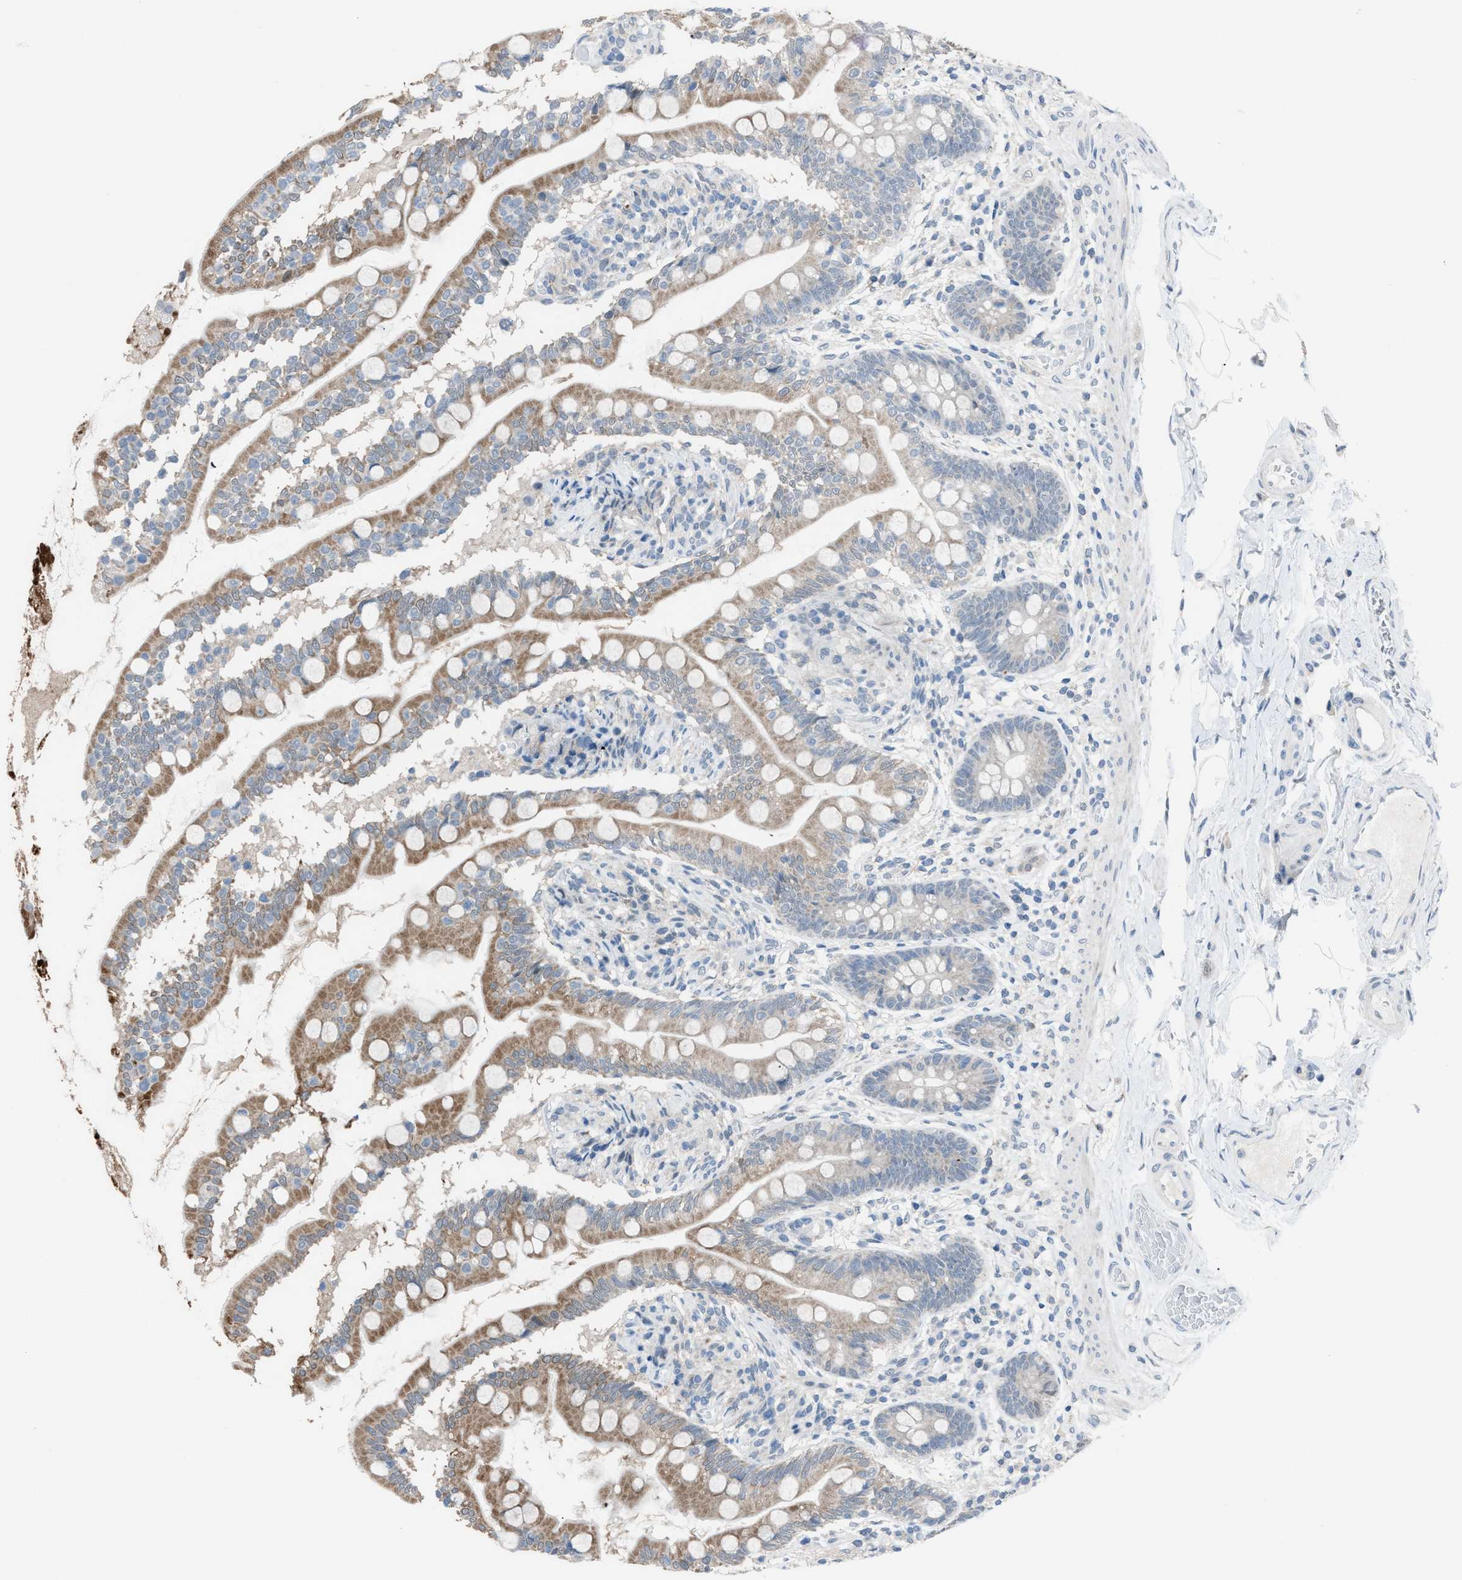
{"staining": {"intensity": "moderate", "quantity": "25%-75%", "location": "cytoplasmic/membranous"}, "tissue": "small intestine", "cell_type": "Glandular cells", "image_type": "normal", "snomed": [{"axis": "morphology", "description": "Normal tissue, NOS"}, {"axis": "topography", "description": "Small intestine"}], "caption": "The histopathology image reveals immunohistochemical staining of normal small intestine. There is moderate cytoplasmic/membranous expression is appreciated in about 25%-75% of glandular cells.", "gene": "ANAPC11", "patient": {"sex": "female", "age": 56}}